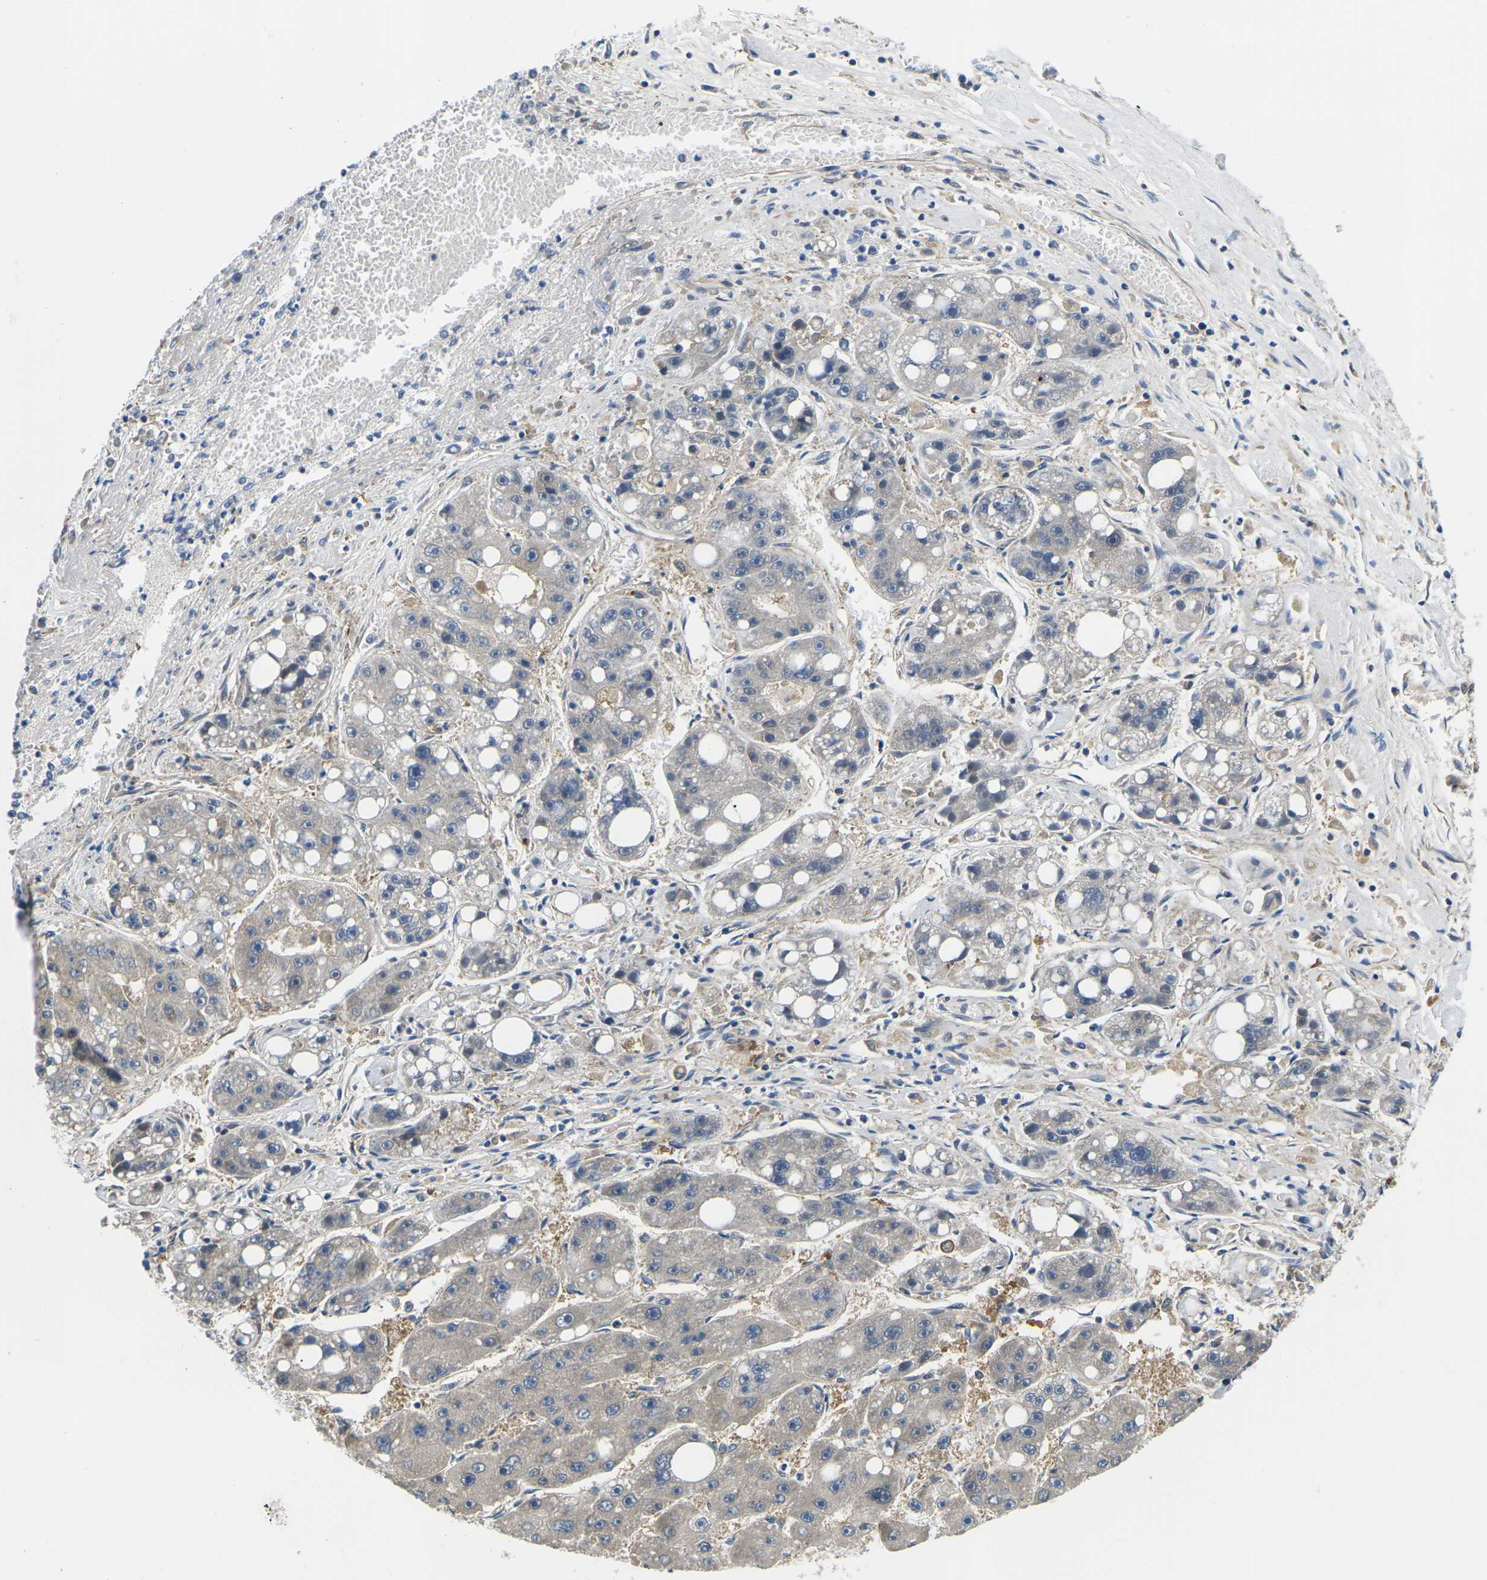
{"staining": {"intensity": "negative", "quantity": "none", "location": "none"}, "tissue": "liver cancer", "cell_type": "Tumor cells", "image_type": "cancer", "snomed": [{"axis": "morphology", "description": "Carcinoma, Hepatocellular, NOS"}, {"axis": "topography", "description": "Liver"}], "caption": "DAB immunohistochemical staining of human liver cancer (hepatocellular carcinoma) shows no significant expression in tumor cells.", "gene": "TMEFF2", "patient": {"sex": "female", "age": 61}}